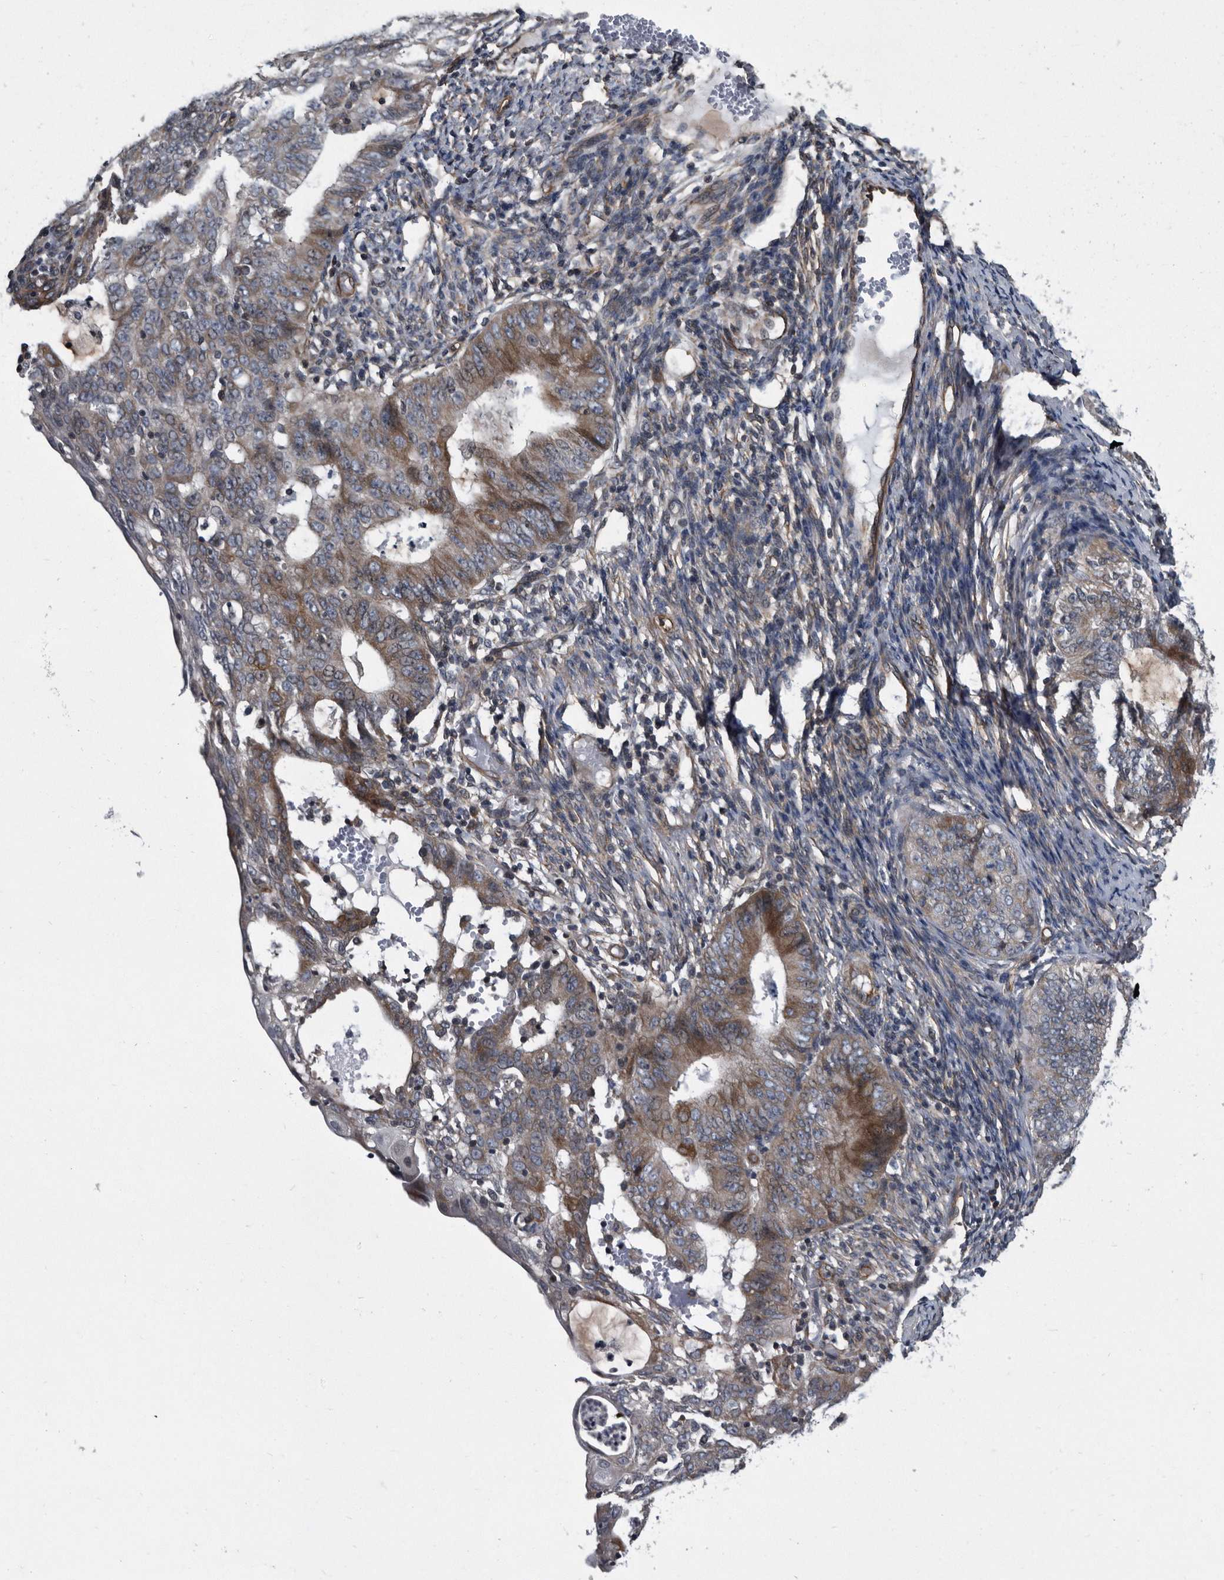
{"staining": {"intensity": "moderate", "quantity": "<25%", "location": "cytoplasmic/membranous"}, "tissue": "endometrial cancer", "cell_type": "Tumor cells", "image_type": "cancer", "snomed": [{"axis": "morphology", "description": "Adenocarcinoma, NOS"}, {"axis": "topography", "description": "Endometrium"}], "caption": "DAB (3,3'-diaminobenzidine) immunohistochemical staining of human endometrial adenocarcinoma shows moderate cytoplasmic/membranous protein staining in about <25% of tumor cells. (DAB IHC, brown staining for protein, blue staining for nuclei).", "gene": "ARMCX1", "patient": {"sex": "female", "age": 32}}